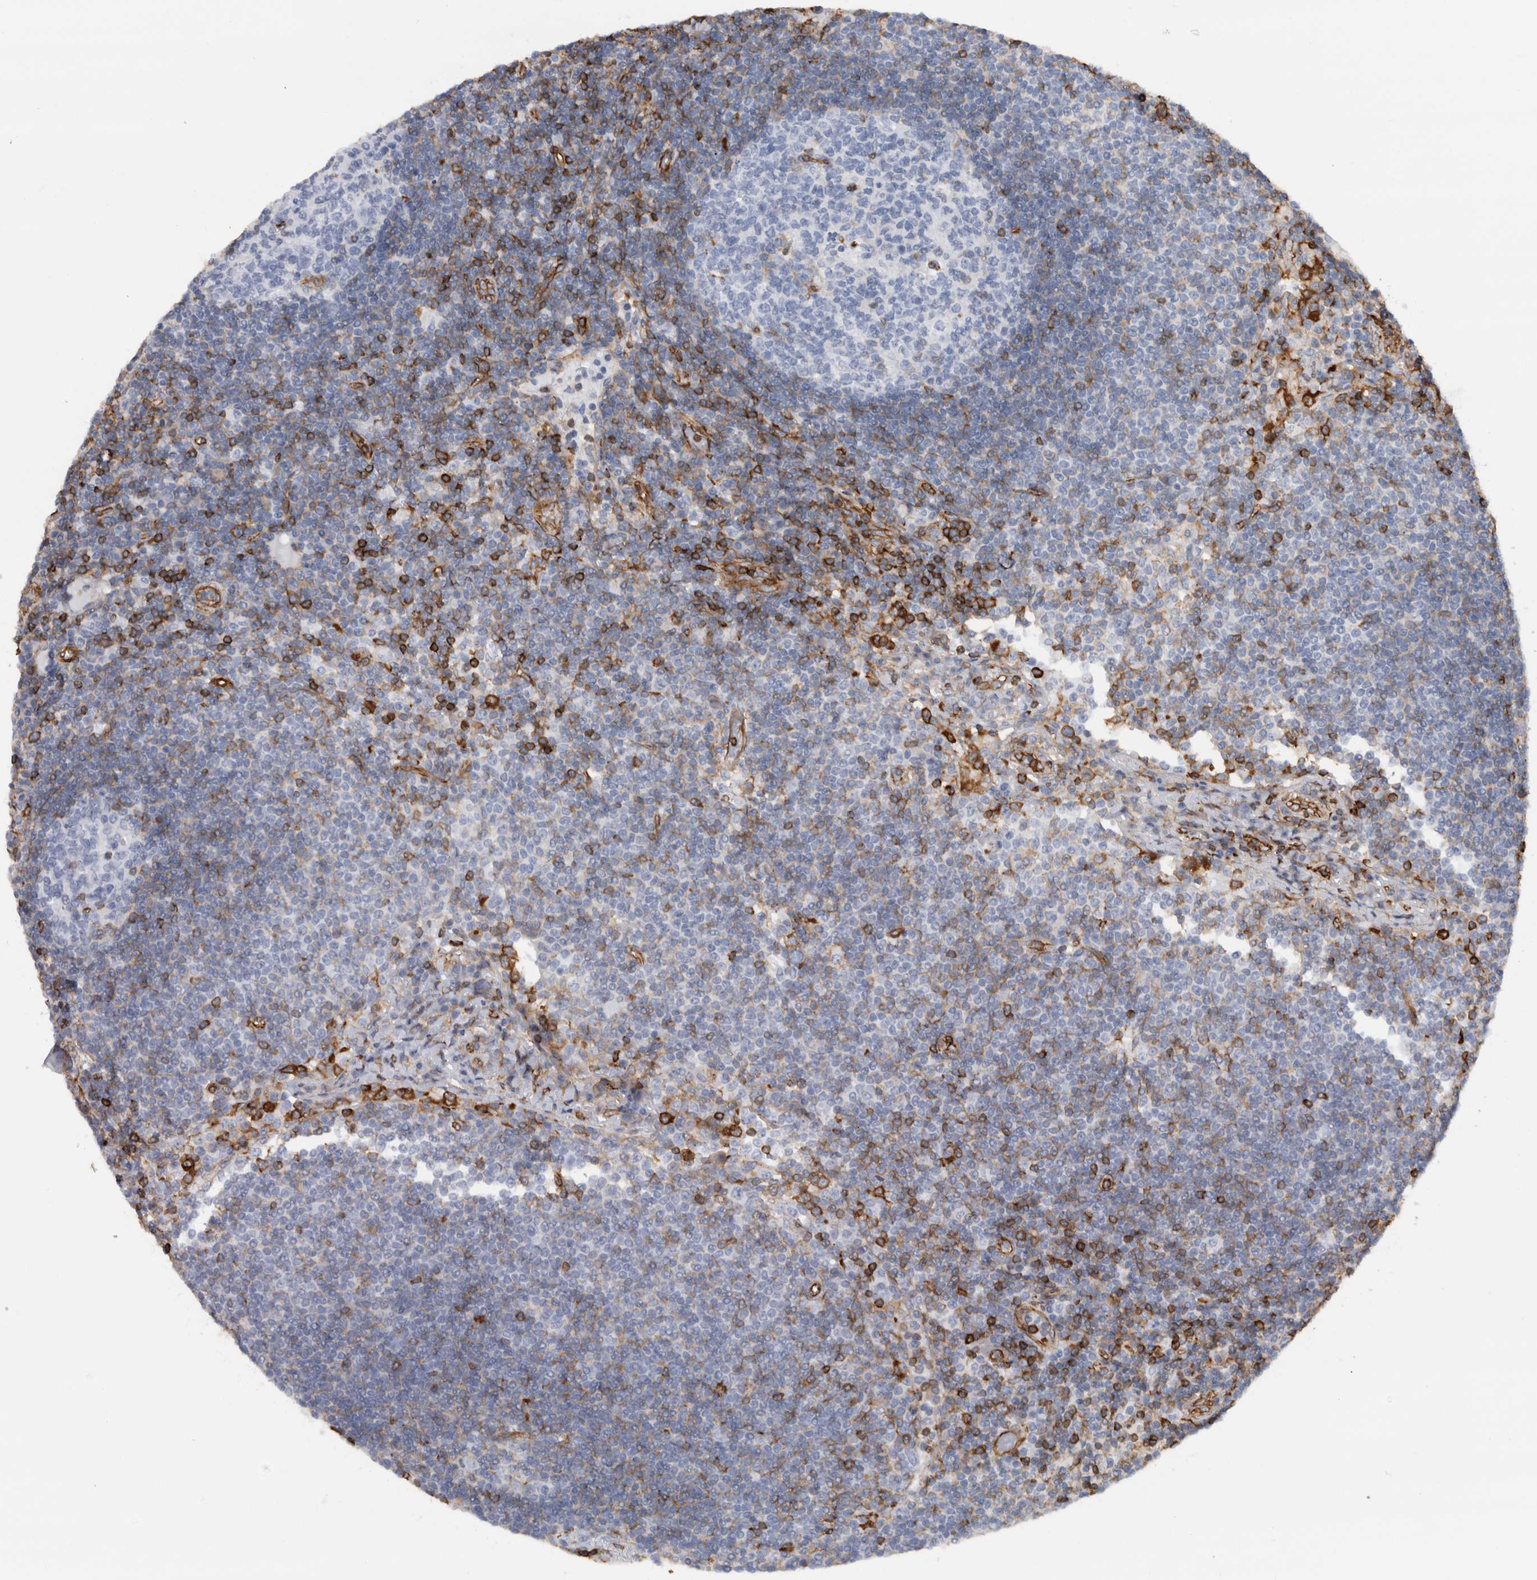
{"staining": {"intensity": "moderate", "quantity": "<25%", "location": "cytoplasmic/membranous"}, "tissue": "lymph node", "cell_type": "Germinal center cells", "image_type": "normal", "snomed": [{"axis": "morphology", "description": "Normal tissue, NOS"}, {"axis": "topography", "description": "Lymph node"}], "caption": "Protein staining of normal lymph node reveals moderate cytoplasmic/membranous expression in about <25% of germinal center cells.", "gene": "AHNAK", "patient": {"sex": "female", "age": 53}}